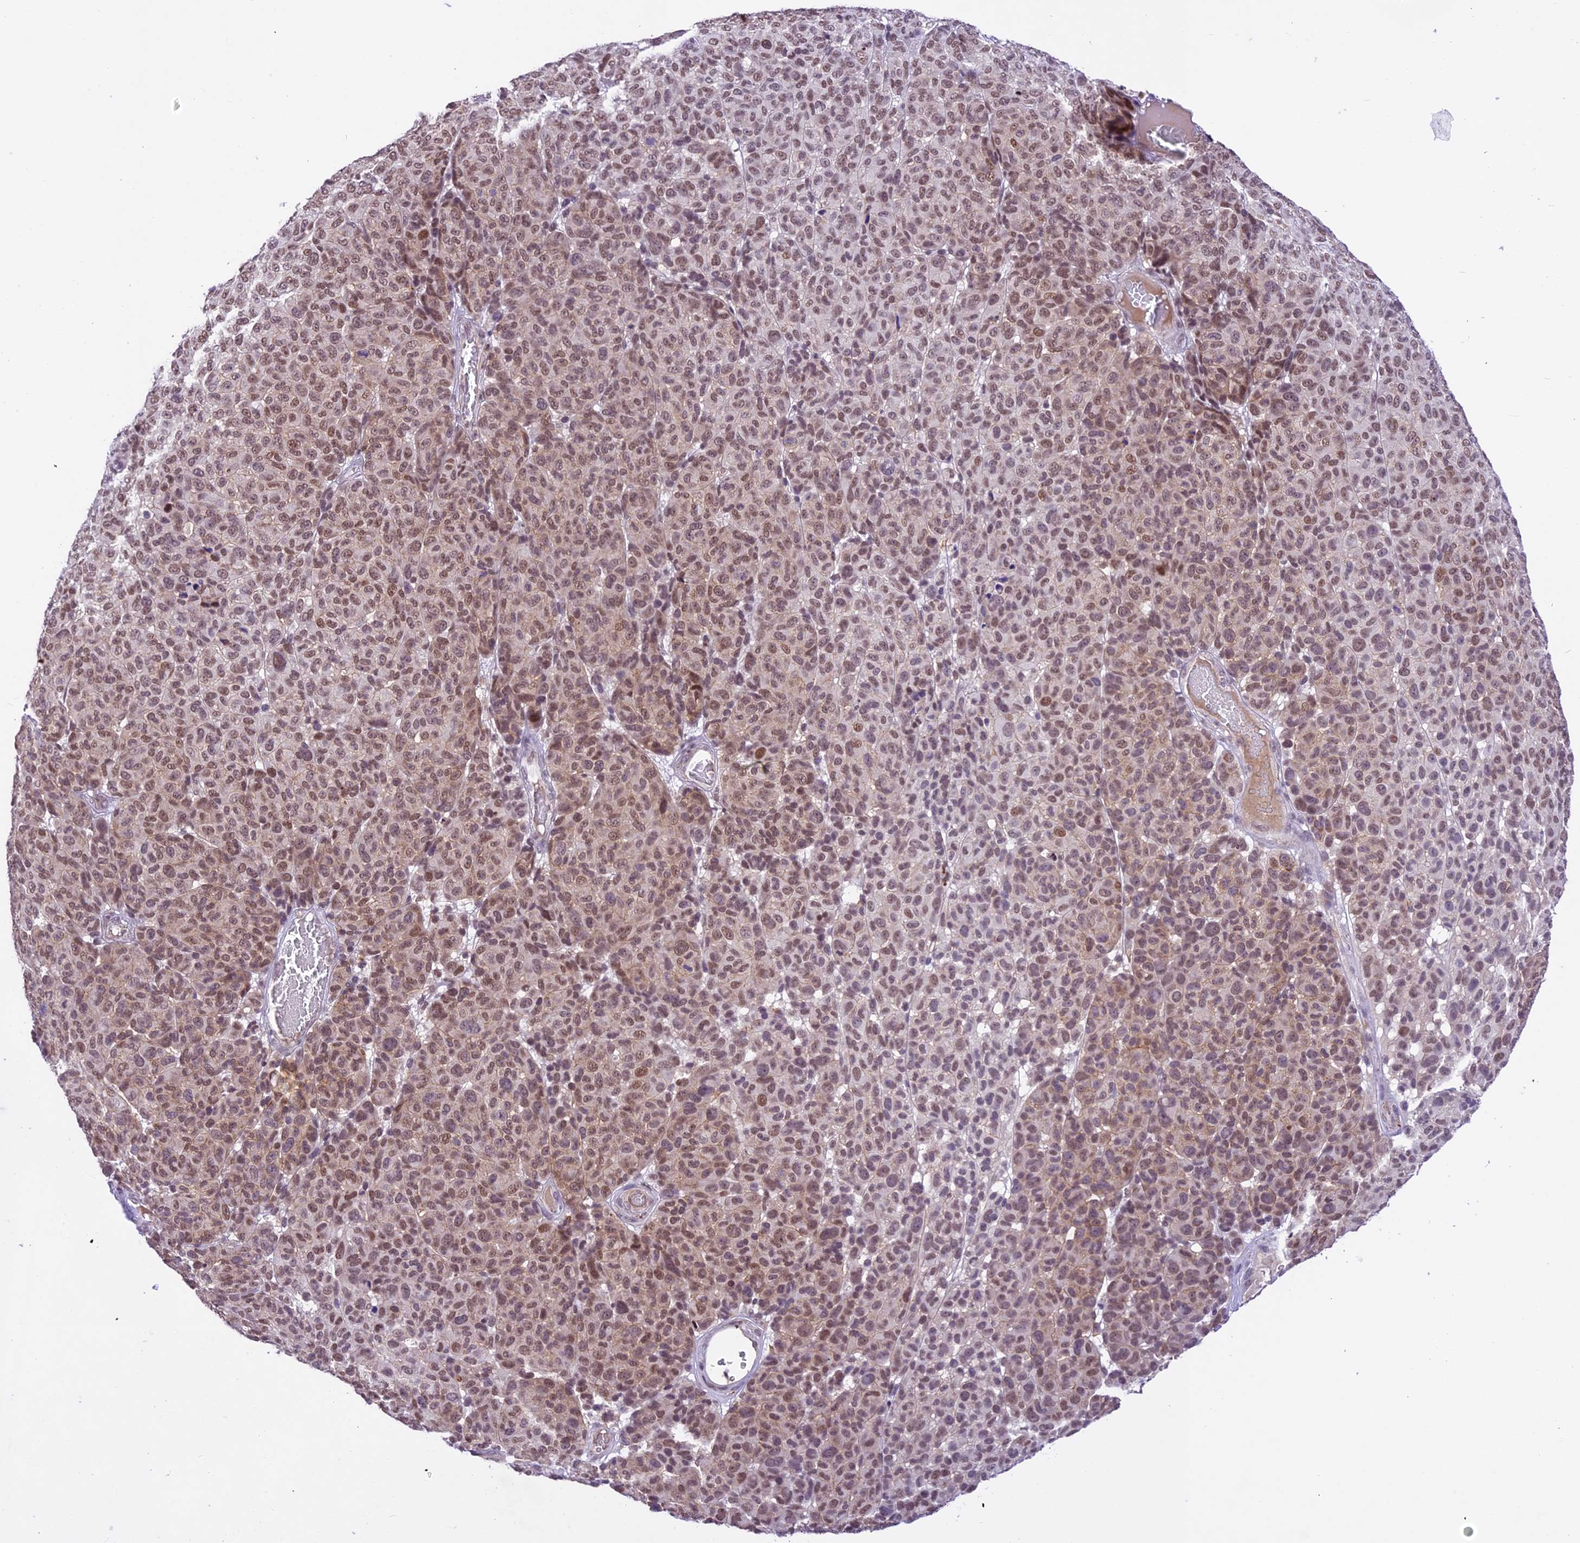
{"staining": {"intensity": "moderate", "quantity": ">75%", "location": "nuclear"}, "tissue": "melanoma", "cell_type": "Tumor cells", "image_type": "cancer", "snomed": [{"axis": "morphology", "description": "Malignant melanoma, NOS"}, {"axis": "topography", "description": "Skin"}], "caption": "Immunohistochemical staining of human malignant melanoma reveals medium levels of moderate nuclear positivity in approximately >75% of tumor cells.", "gene": "SHKBP1", "patient": {"sex": "male", "age": 49}}